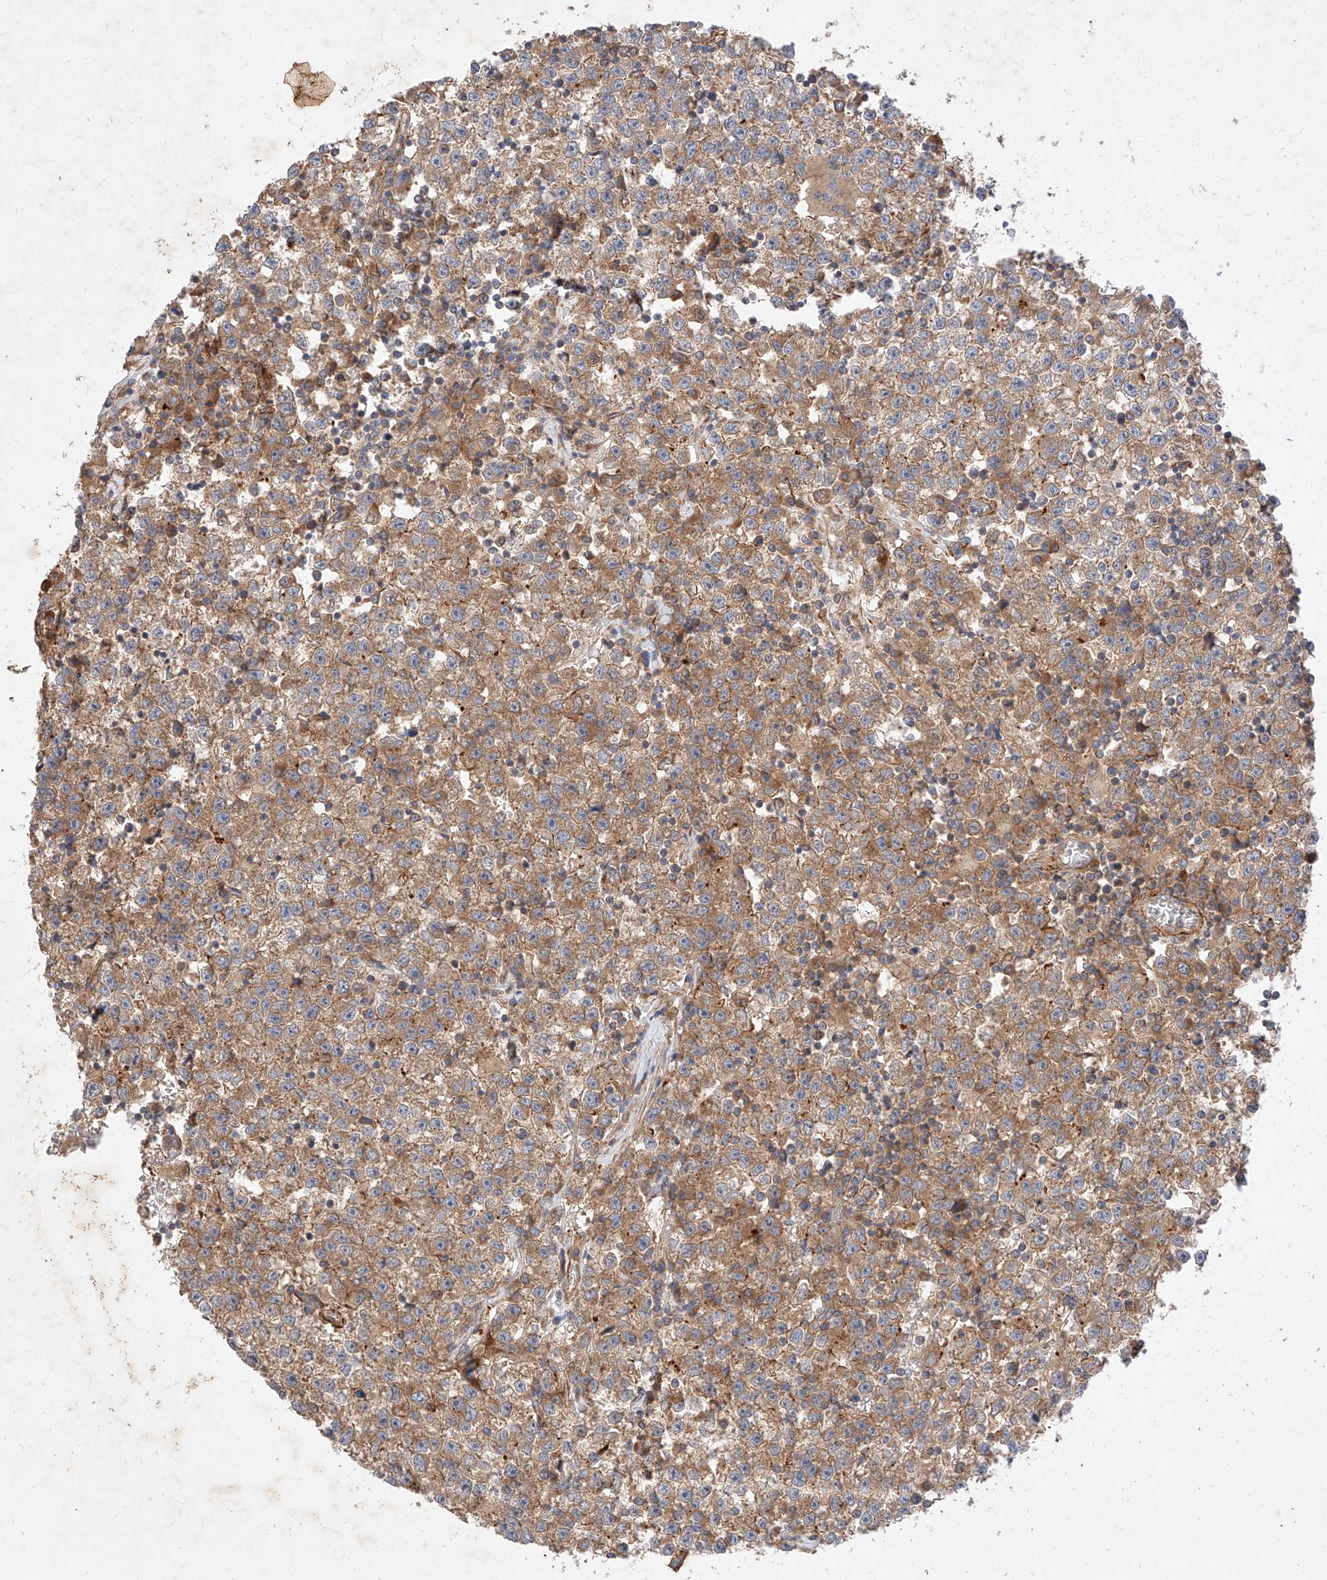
{"staining": {"intensity": "moderate", "quantity": ">75%", "location": "cytoplasmic/membranous"}, "tissue": "testis cancer", "cell_type": "Tumor cells", "image_type": "cancer", "snomed": [{"axis": "morphology", "description": "Seminoma, NOS"}, {"axis": "topography", "description": "Testis"}], "caption": "Immunohistochemical staining of human testis seminoma displays medium levels of moderate cytoplasmic/membranous staining in approximately >75% of tumor cells.", "gene": "RAB23", "patient": {"sex": "male", "age": 22}}